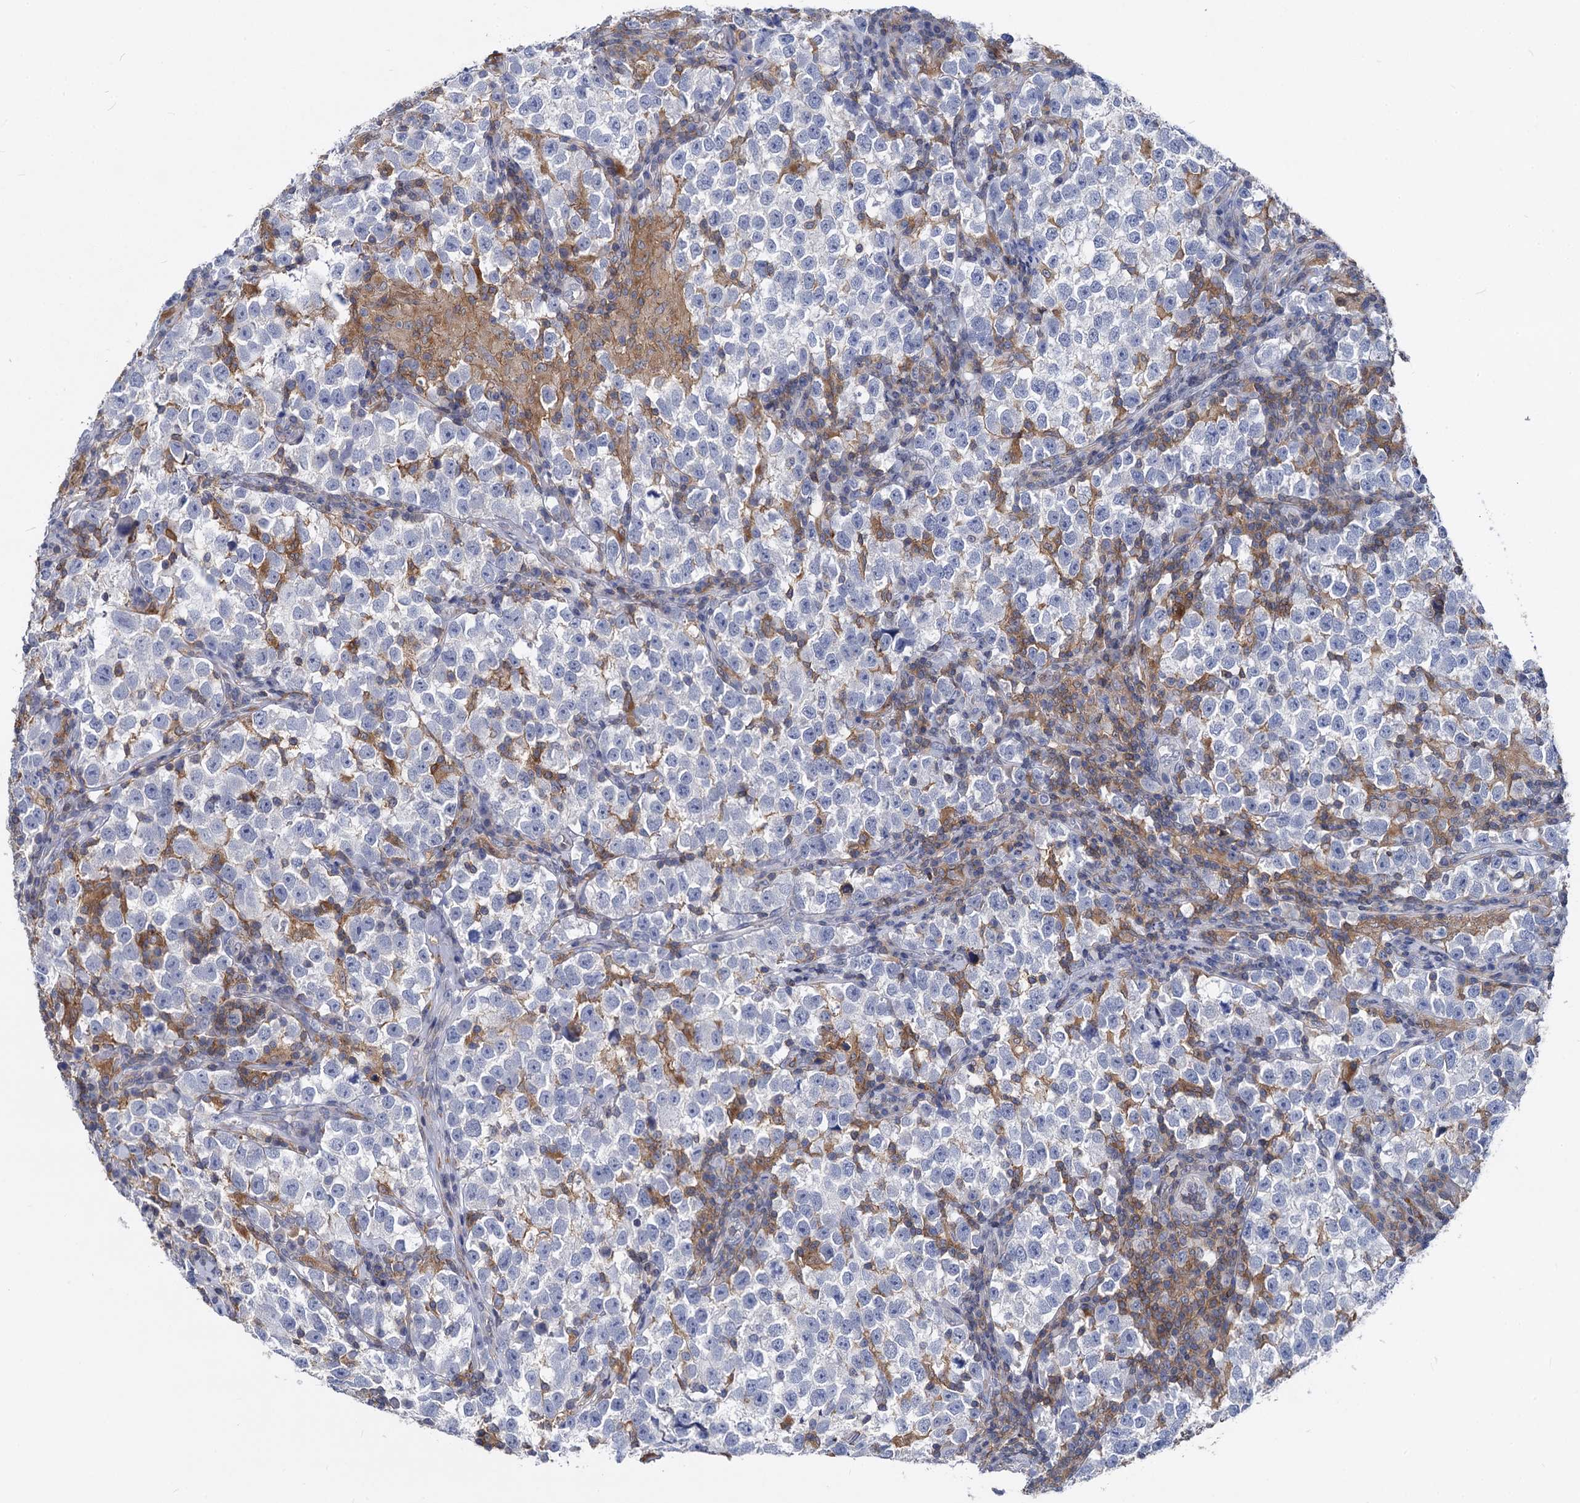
{"staining": {"intensity": "negative", "quantity": "none", "location": "none"}, "tissue": "testis cancer", "cell_type": "Tumor cells", "image_type": "cancer", "snomed": [{"axis": "morphology", "description": "Normal tissue, NOS"}, {"axis": "morphology", "description": "Seminoma, NOS"}, {"axis": "topography", "description": "Testis"}], "caption": "DAB immunohistochemical staining of testis seminoma displays no significant staining in tumor cells.", "gene": "RHOG", "patient": {"sex": "male", "age": 43}}